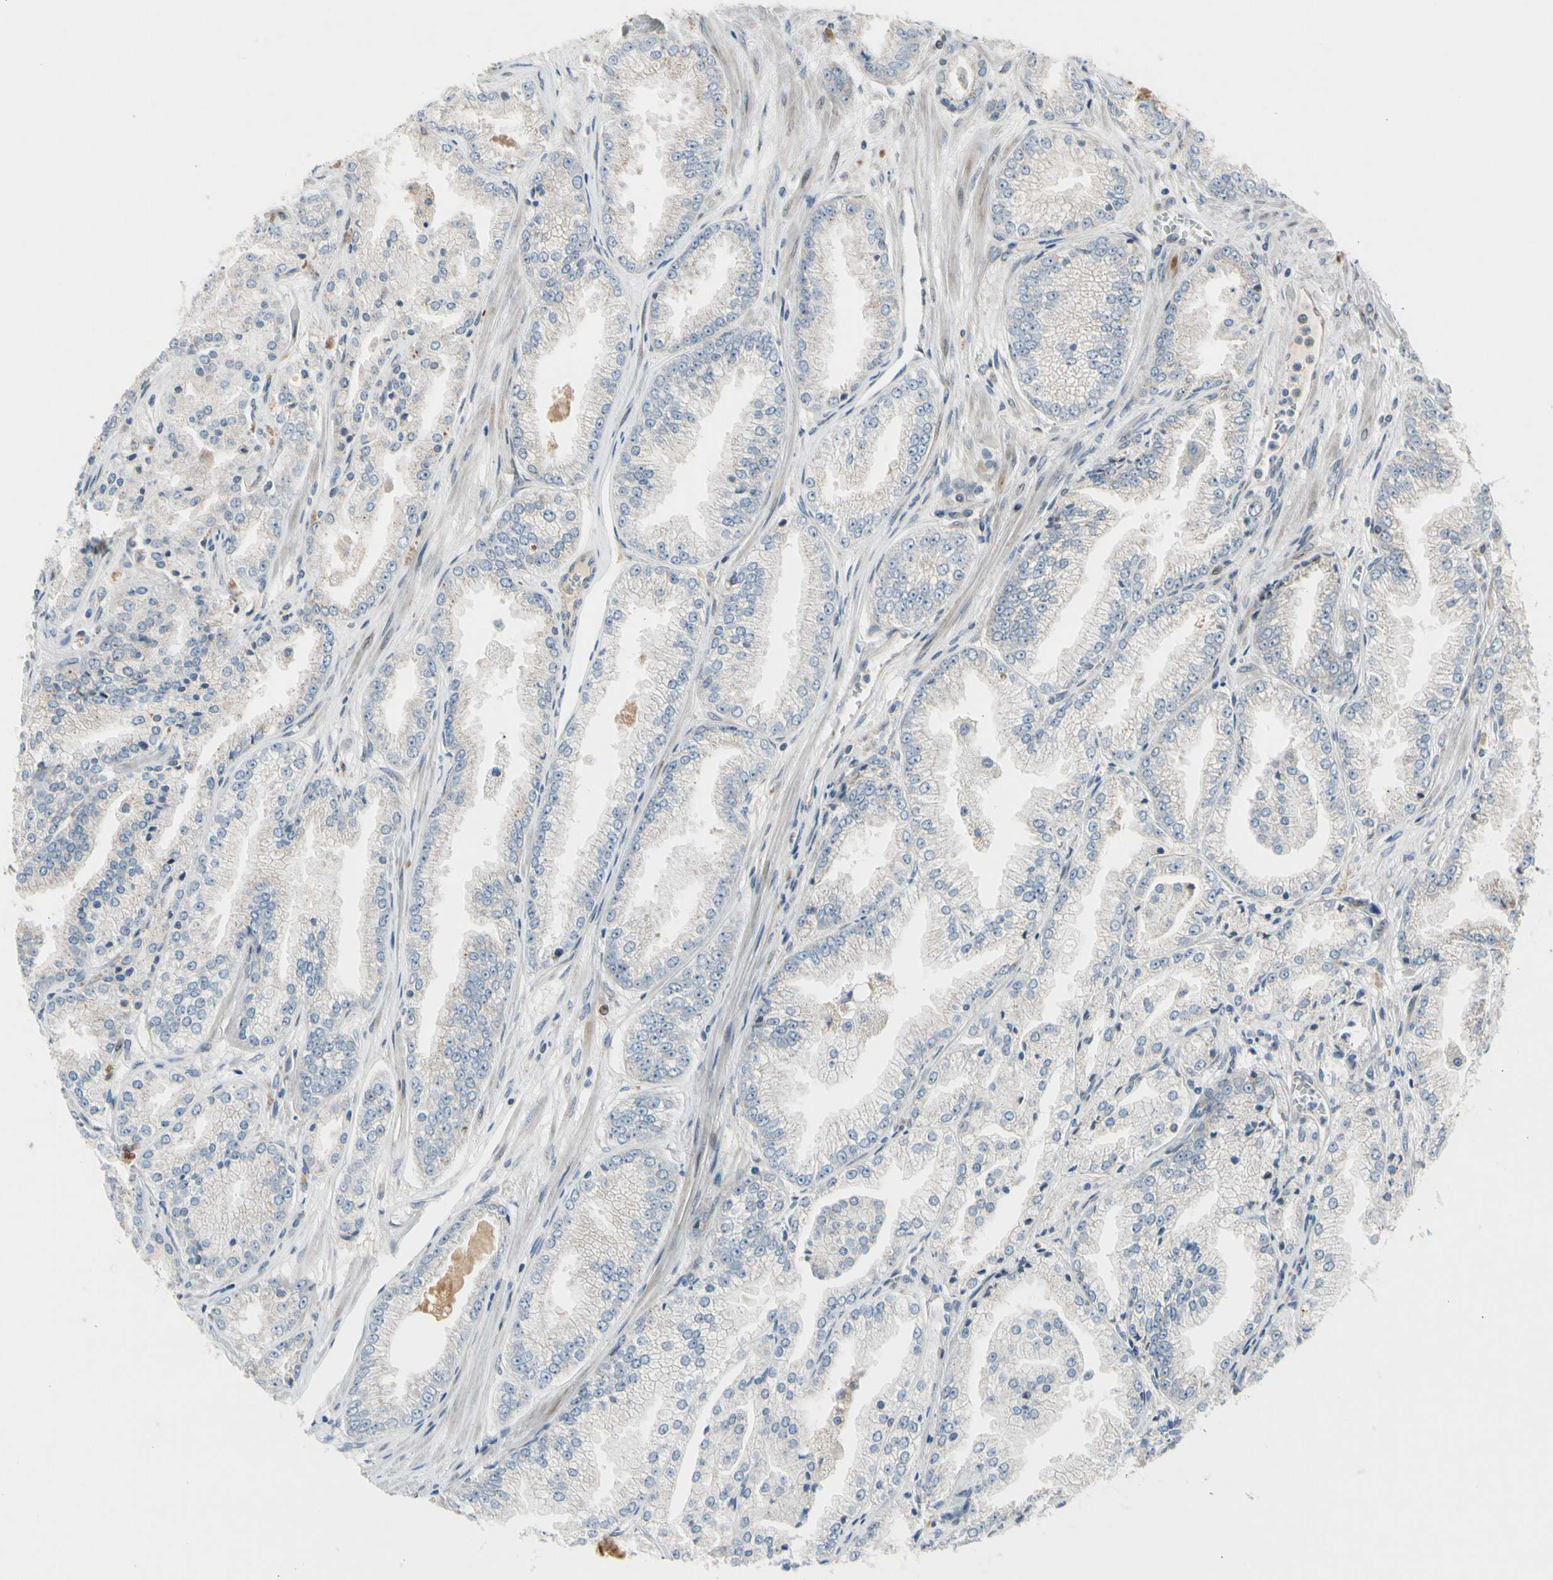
{"staining": {"intensity": "negative", "quantity": "none", "location": "none"}, "tissue": "prostate cancer", "cell_type": "Tumor cells", "image_type": "cancer", "snomed": [{"axis": "morphology", "description": "Adenocarcinoma, High grade"}, {"axis": "topography", "description": "Prostate"}], "caption": "This image is of prostate high-grade adenocarcinoma stained with immunohistochemistry to label a protein in brown with the nuclei are counter-stained blue. There is no staining in tumor cells. (DAB (3,3'-diaminobenzidine) immunohistochemistry visualized using brightfield microscopy, high magnification).", "gene": "NPHP3", "patient": {"sex": "male", "age": 61}}